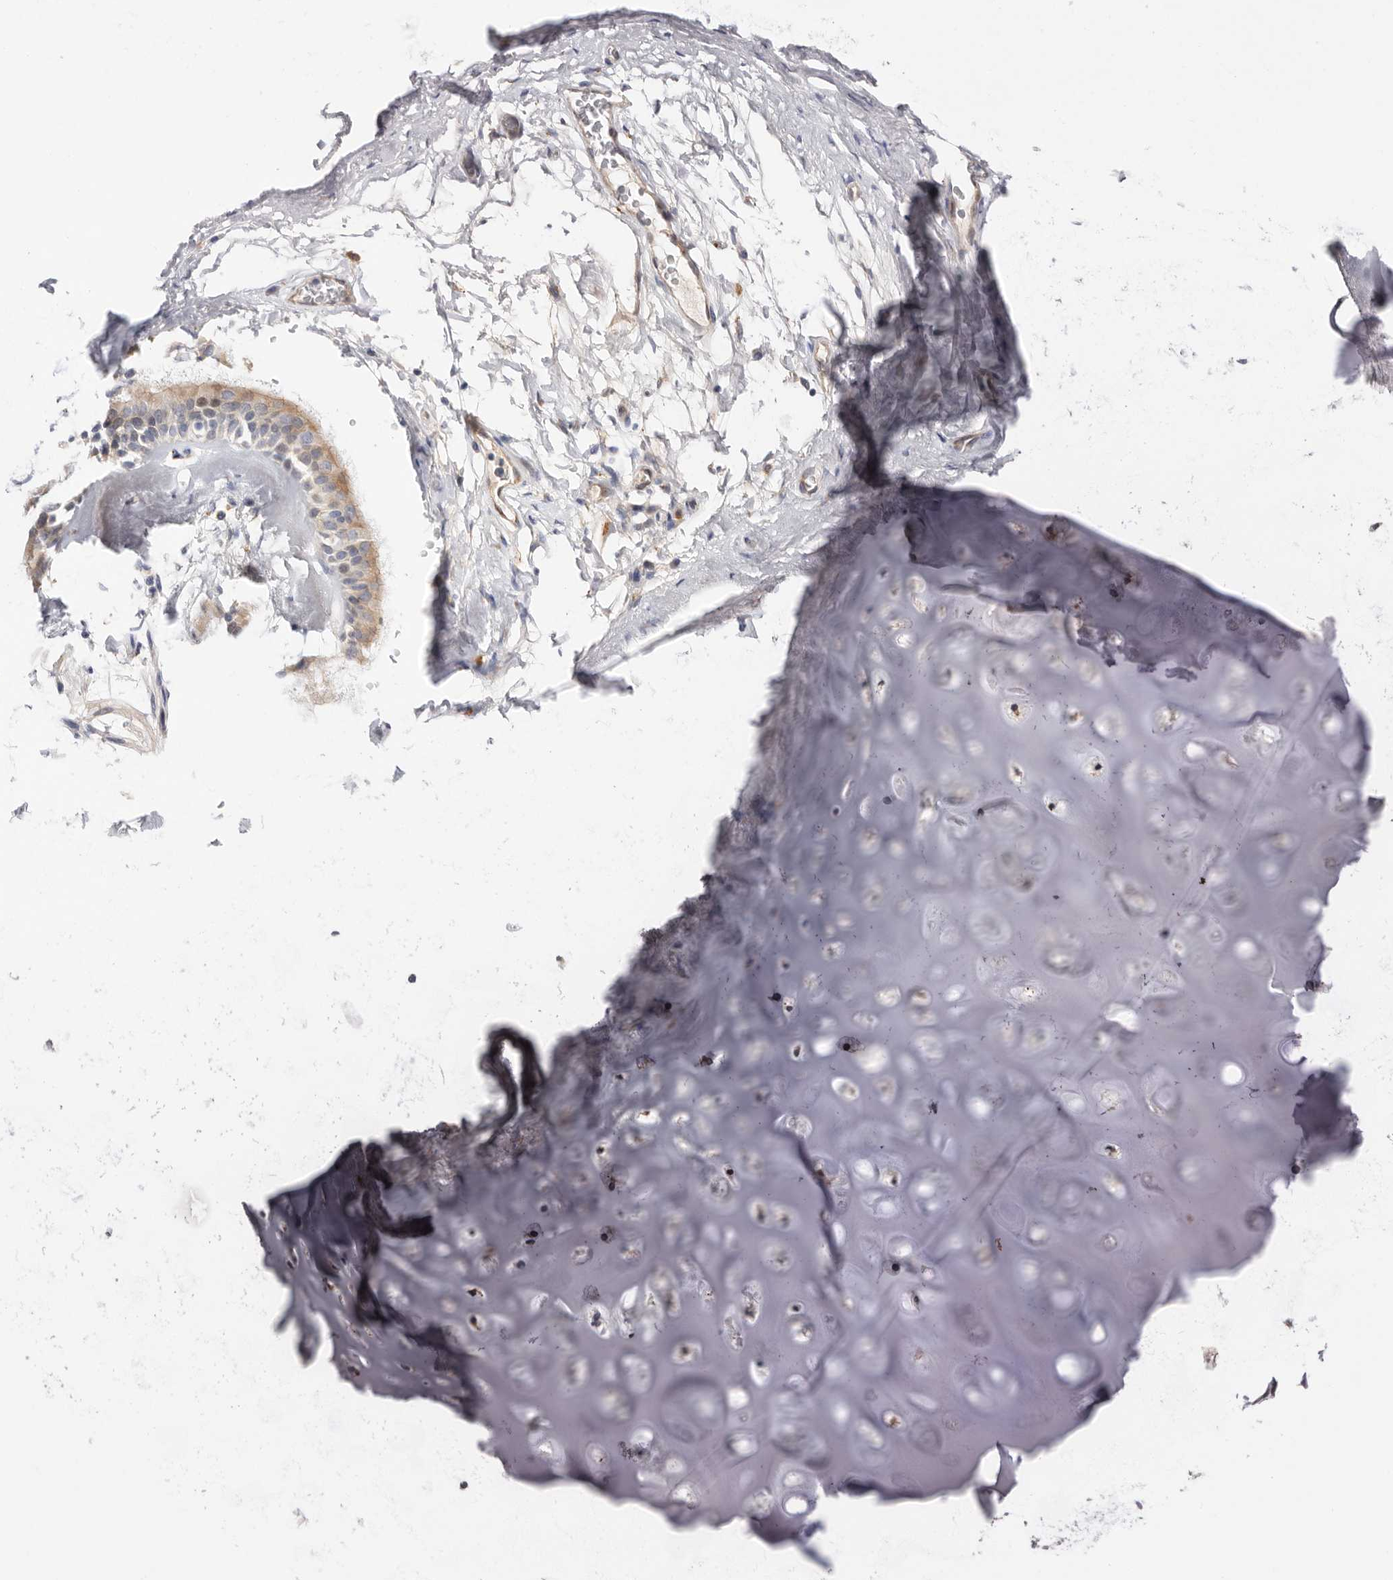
{"staining": {"intensity": "weak", "quantity": "<25%", "location": "cytoplasmic/membranous"}, "tissue": "adipose tissue", "cell_type": "Adipocytes", "image_type": "normal", "snomed": [{"axis": "morphology", "description": "Normal tissue, NOS"}, {"axis": "topography", "description": "Cartilage tissue"}], "caption": "DAB (3,3'-diaminobenzidine) immunohistochemical staining of unremarkable adipose tissue exhibits no significant staining in adipocytes.", "gene": "USH1C", "patient": {"sex": "female", "age": 63}}